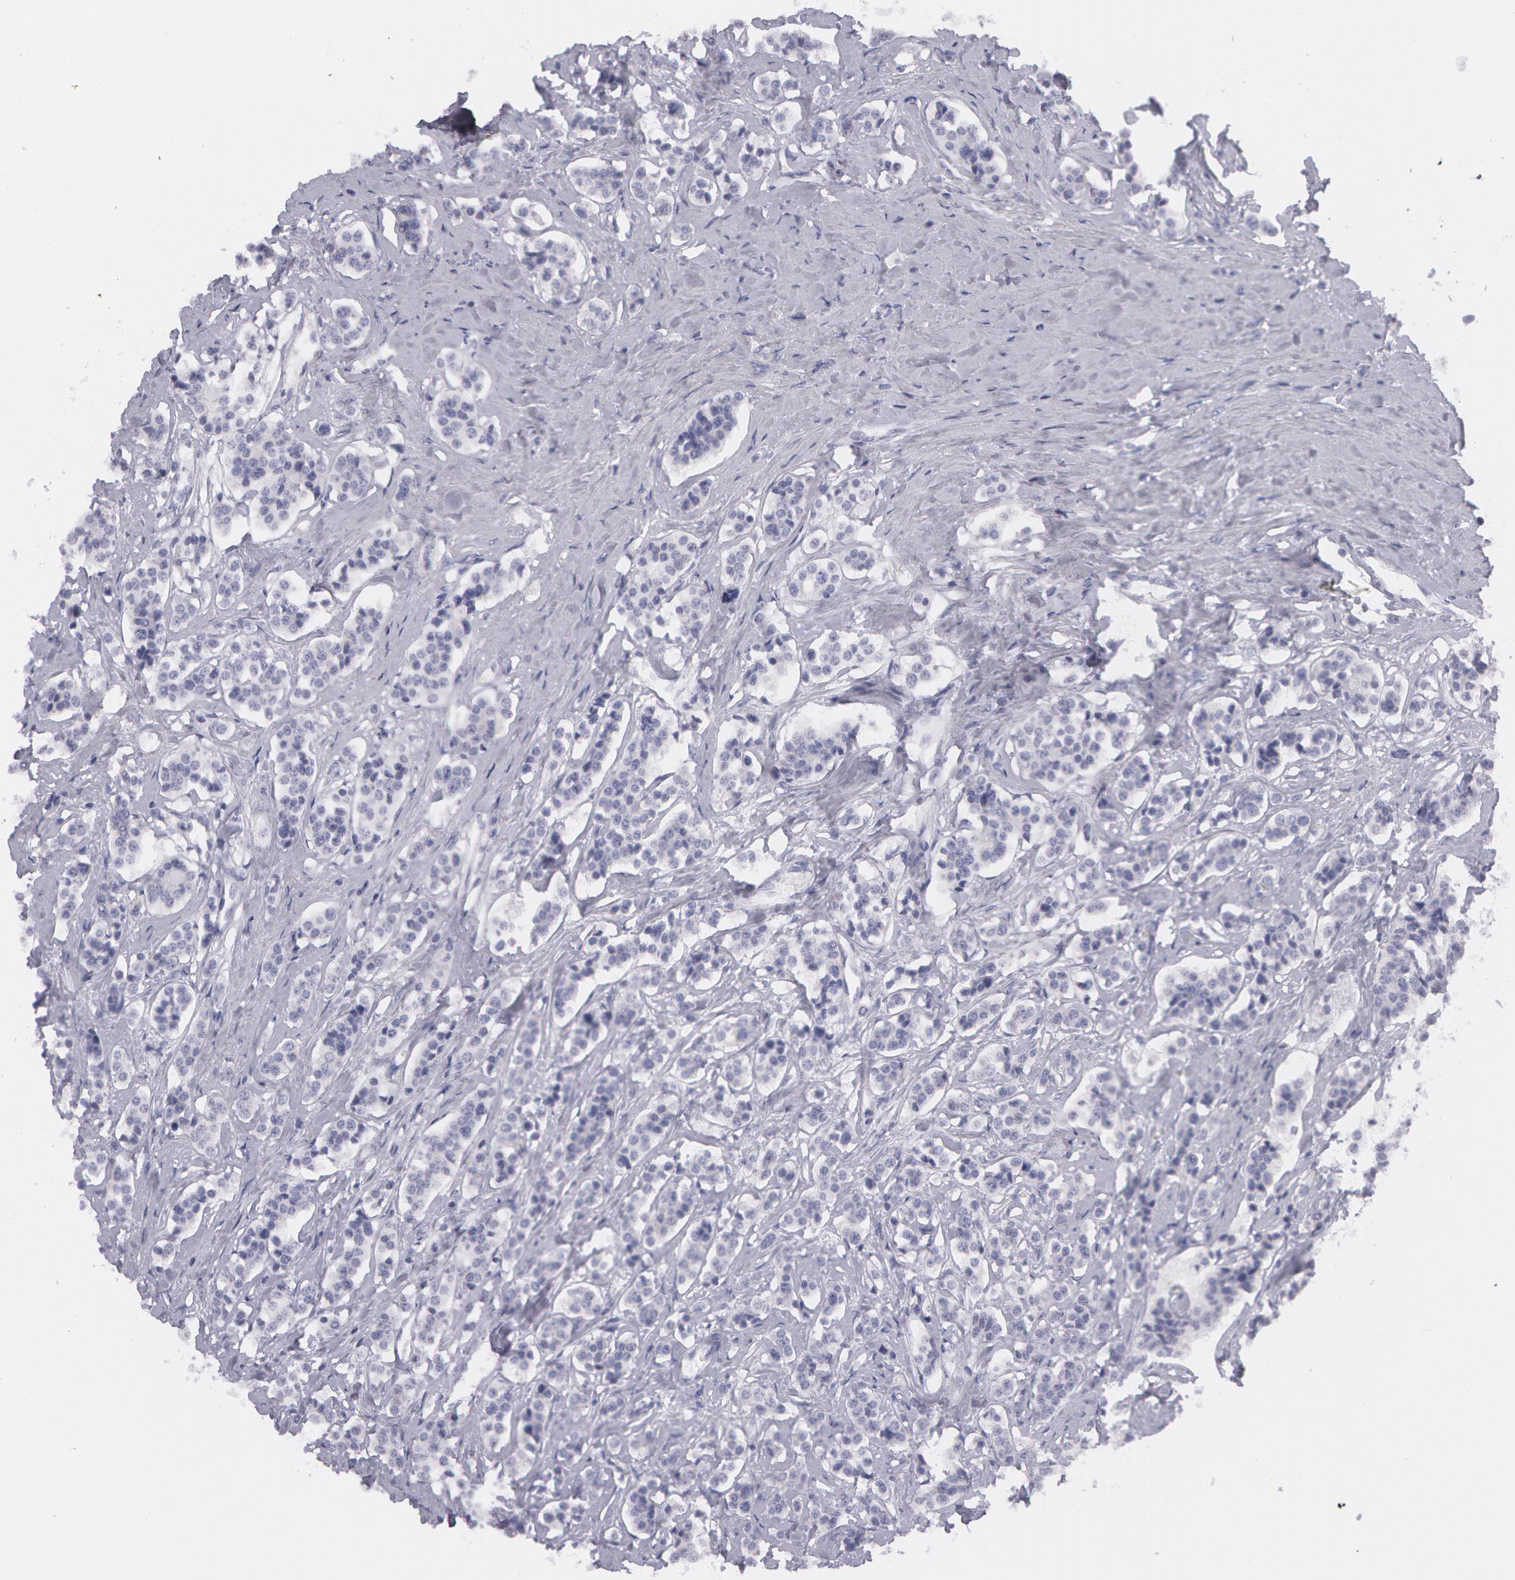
{"staining": {"intensity": "negative", "quantity": "none", "location": "none"}, "tissue": "carcinoid", "cell_type": "Tumor cells", "image_type": "cancer", "snomed": [{"axis": "morphology", "description": "Carcinoid, malignant, NOS"}, {"axis": "topography", "description": "Small intestine"}], "caption": "Carcinoid was stained to show a protein in brown. There is no significant staining in tumor cells. (Brightfield microscopy of DAB immunohistochemistry (IHC) at high magnification).", "gene": "AMACR", "patient": {"sex": "male", "age": 63}}